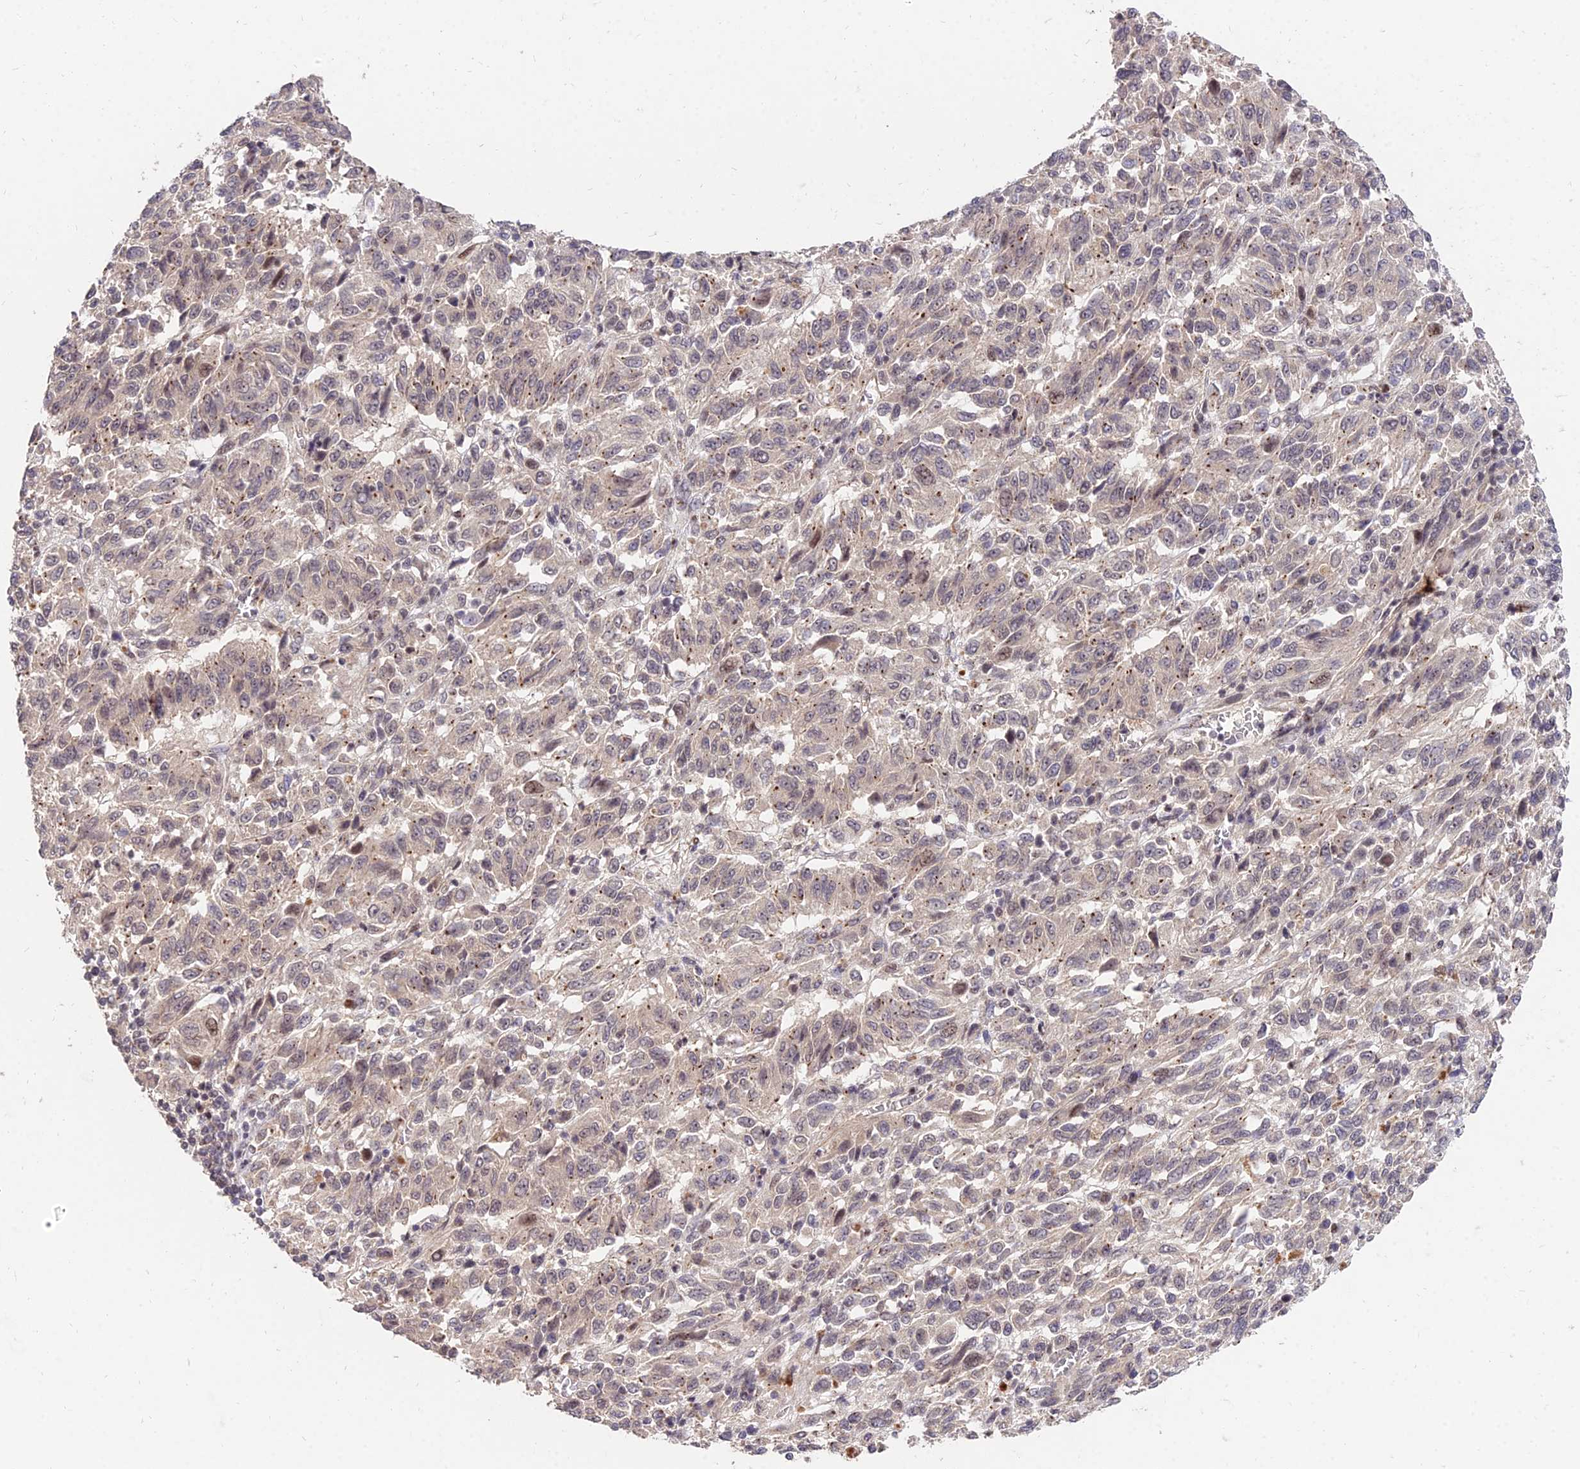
{"staining": {"intensity": "weak", "quantity": "<25%", "location": "nuclear"}, "tissue": "melanoma", "cell_type": "Tumor cells", "image_type": "cancer", "snomed": [{"axis": "morphology", "description": "Malignant melanoma, Metastatic site"}, {"axis": "topography", "description": "Lung"}], "caption": "Tumor cells show no significant protein positivity in malignant melanoma (metastatic site). (DAB (3,3'-diaminobenzidine) immunohistochemistry (IHC), high magnification).", "gene": "ZNF85", "patient": {"sex": "male", "age": 64}}